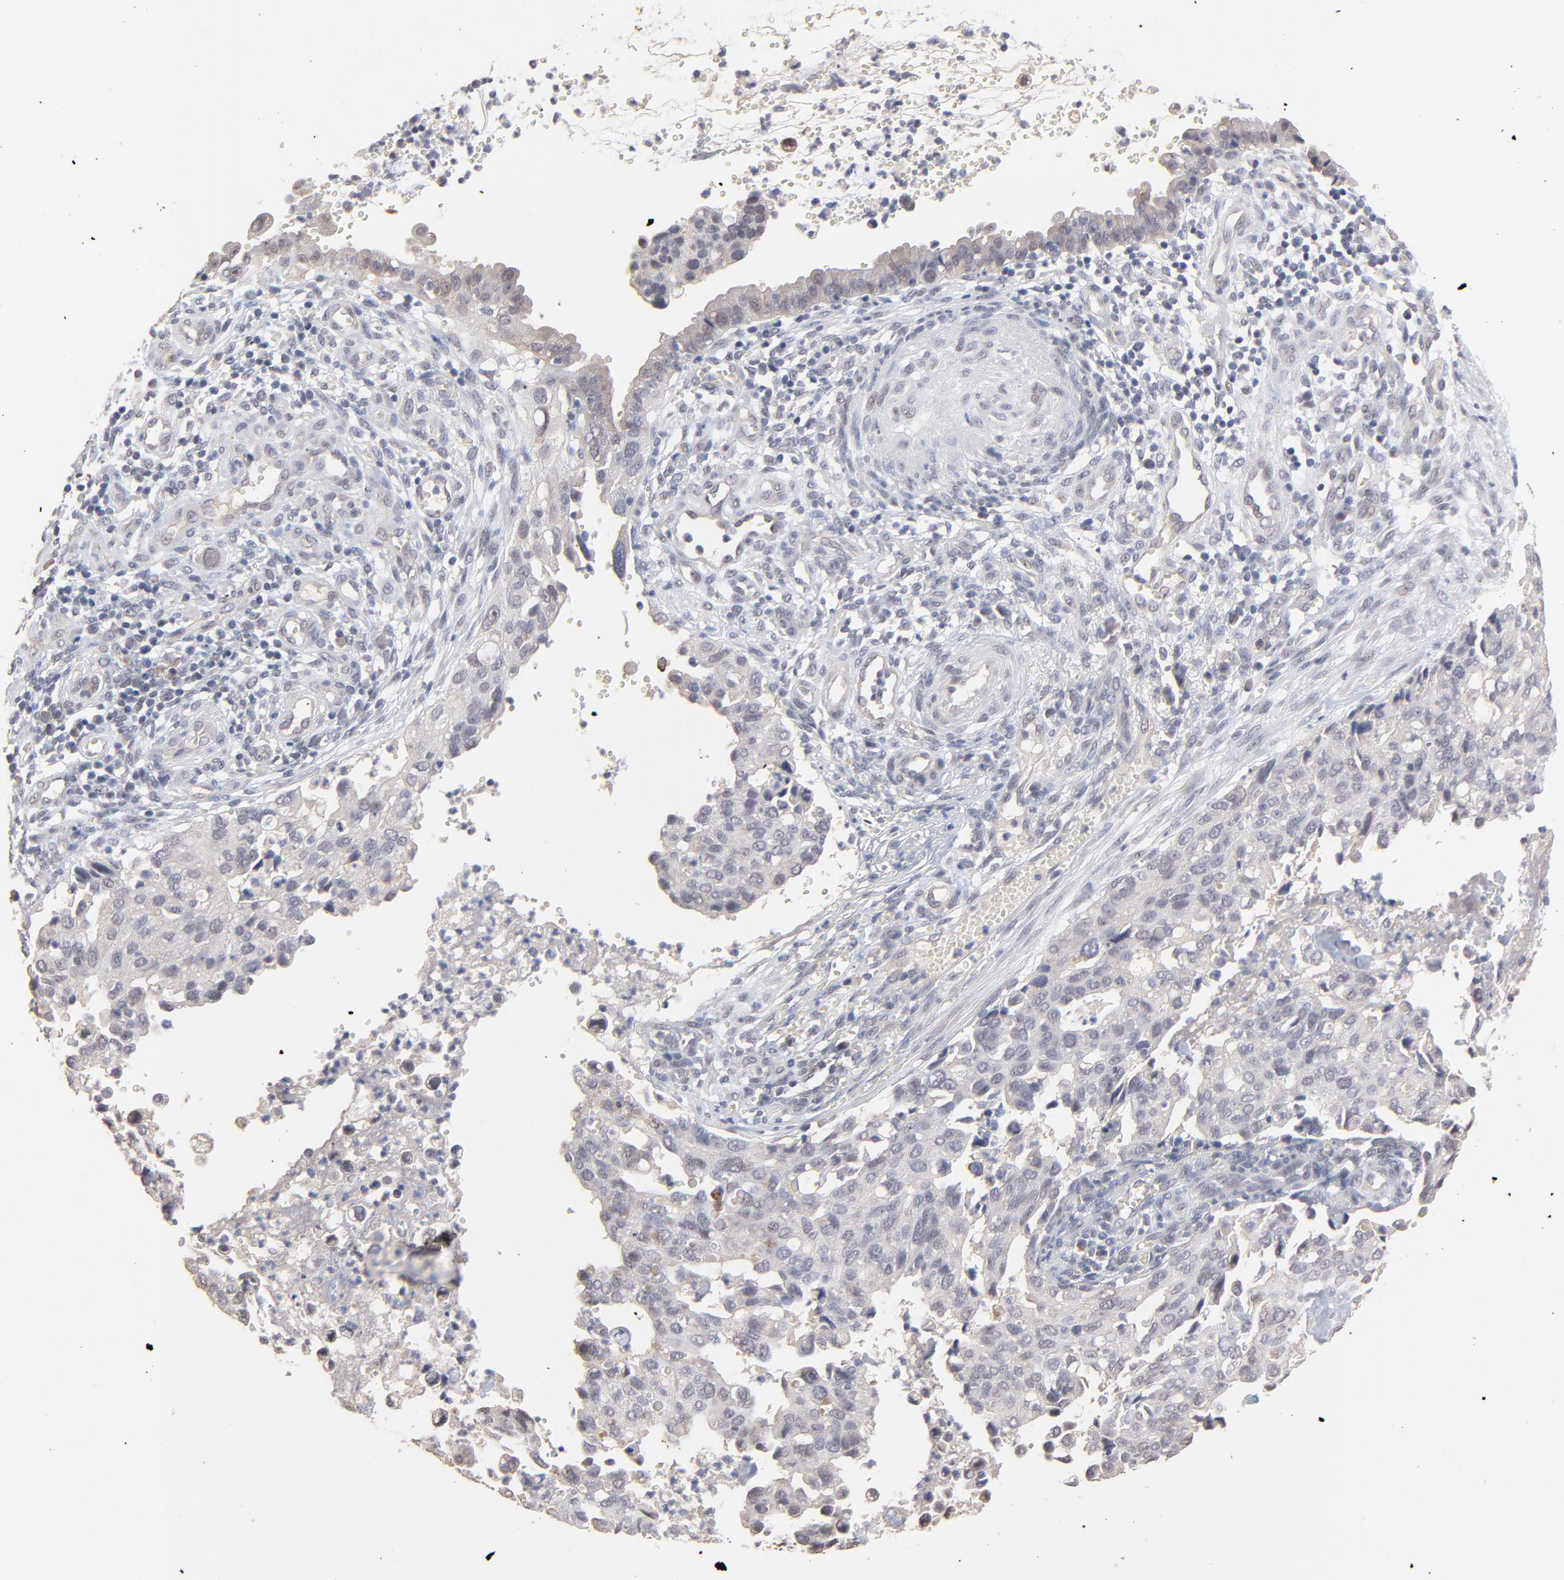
{"staining": {"intensity": "weak", "quantity": "<25%", "location": "cytoplasmic/membranous,nuclear"}, "tissue": "cervical cancer", "cell_type": "Tumor cells", "image_type": "cancer", "snomed": [{"axis": "morphology", "description": "Normal tissue, NOS"}, {"axis": "morphology", "description": "Squamous cell carcinoma, NOS"}, {"axis": "topography", "description": "Cervix"}], "caption": "High magnification brightfield microscopy of cervical cancer (squamous cell carcinoma) stained with DAB (brown) and counterstained with hematoxylin (blue): tumor cells show no significant positivity.", "gene": "FAM199X", "patient": {"sex": "female", "age": 45}}